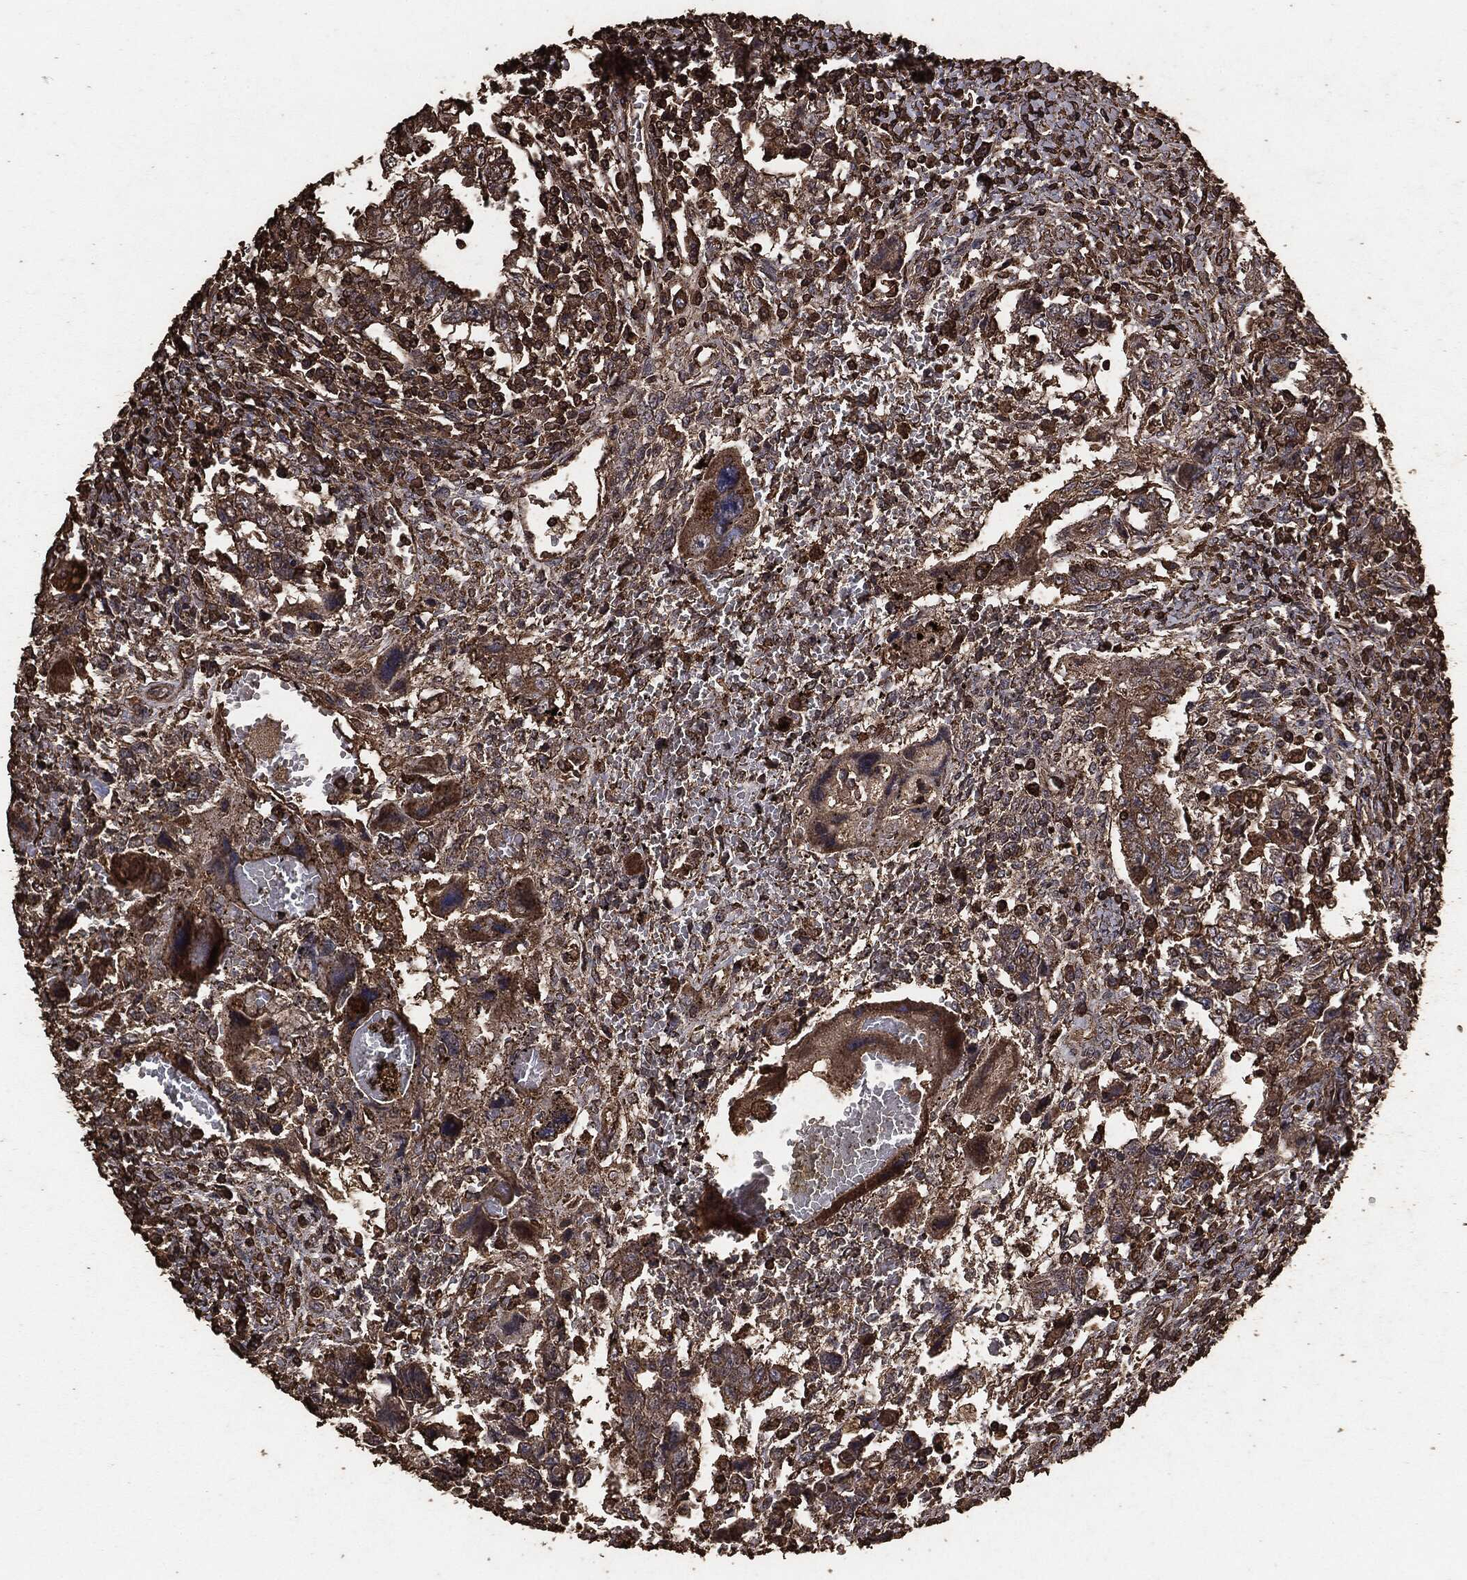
{"staining": {"intensity": "moderate", "quantity": ">75%", "location": "cytoplasmic/membranous"}, "tissue": "testis cancer", "cell_type": "Tumor cells", "image_type": "cancer", "snomed": [{"axis": "morphology", "description": "Carcinoma, Embryonal, NOS"}, {"axis": "topography", "description": "Testis"}], "caption": "High-power microscopy captured an immunohistochemistry micrograph of testis embryonal carcinoma, revealing moderate cytoplasmic/membranous staining in about >75% of tumor cells.", "gene": "MTOR", "patient": {"sex": "male", "age": 26}}